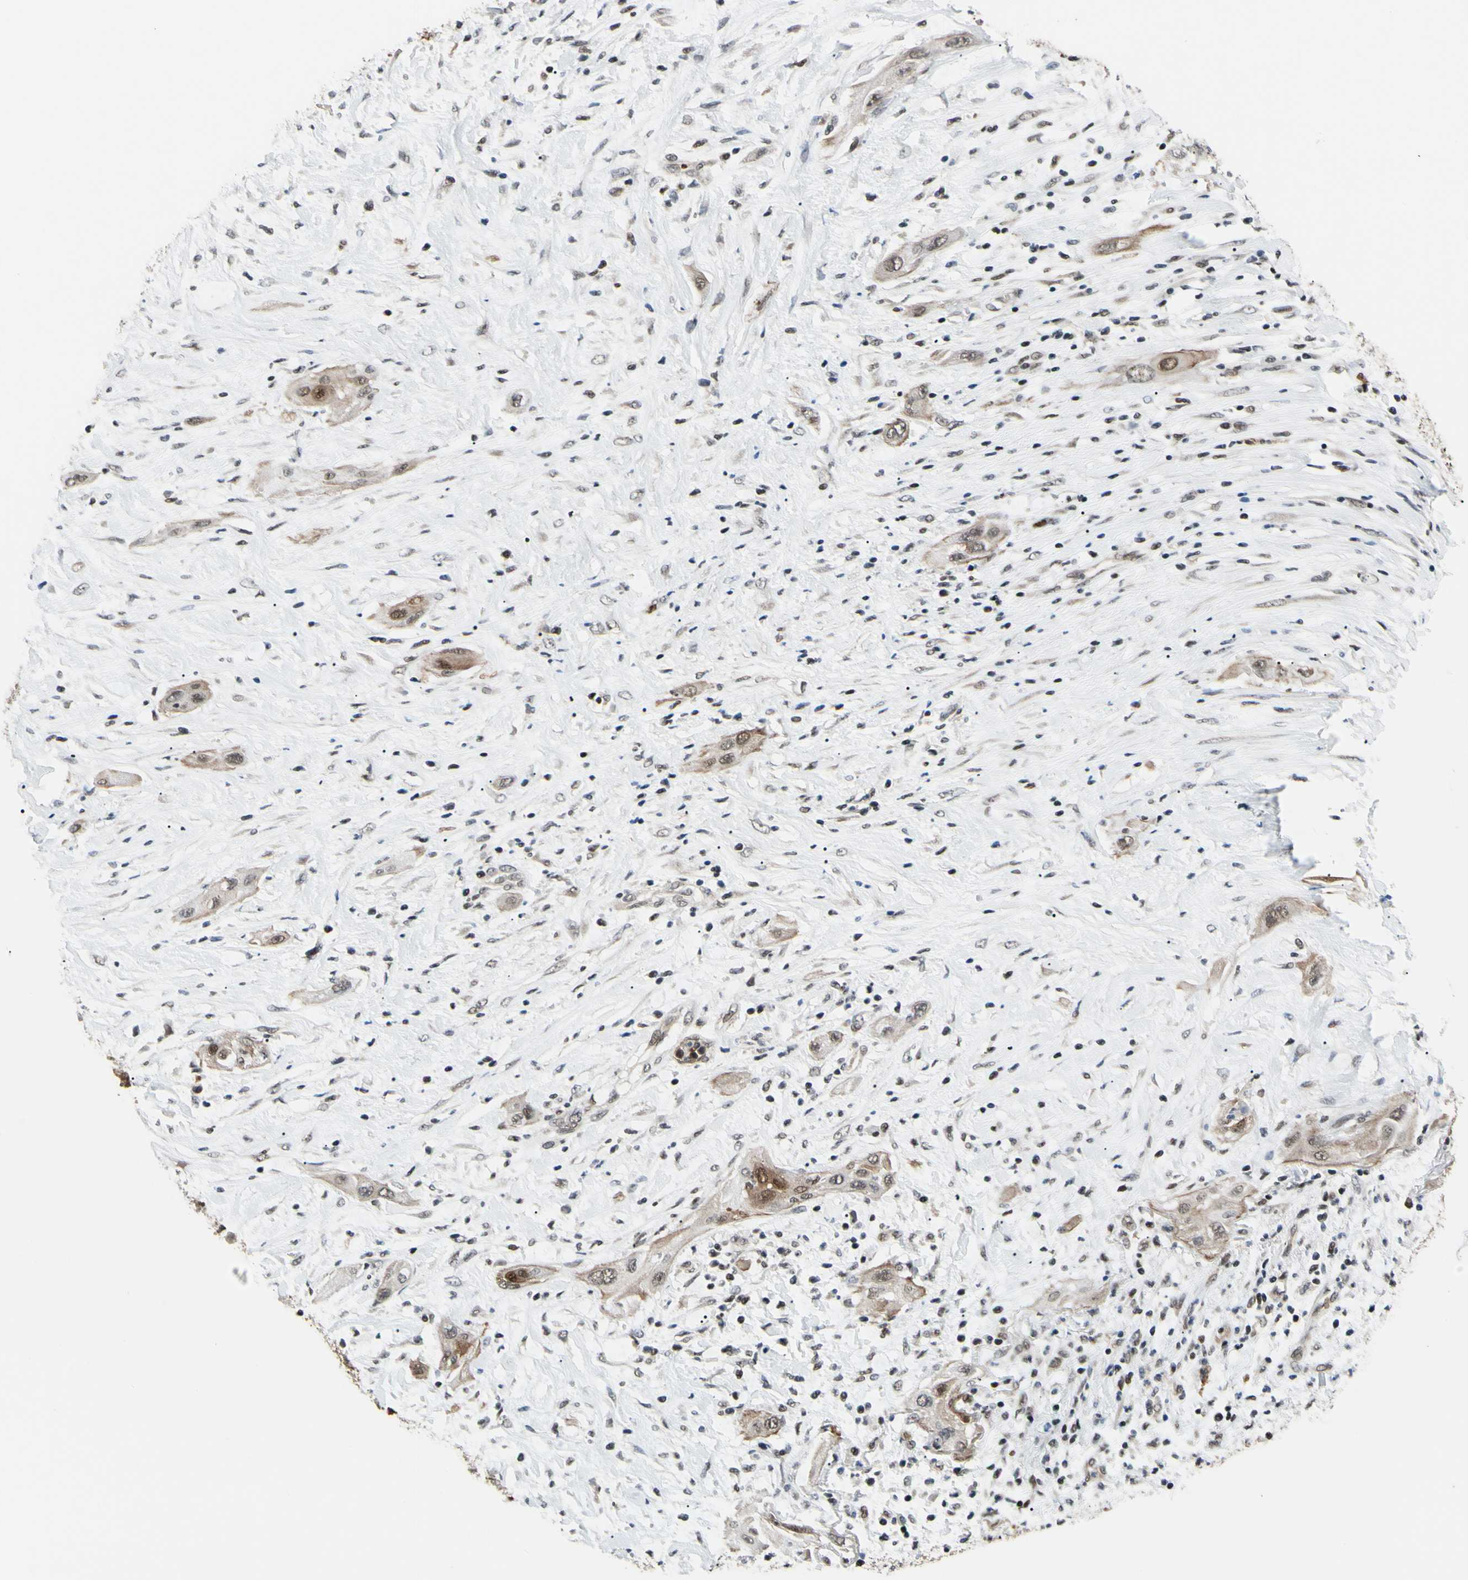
{"staining": {"intensity": "moderate", "quantity": "25%-75%", "location": "cytoplasmic/membranous,nuclear"}, "tissue": "lung cancer", "cell_type": "Tumor cells", "image_type": "cancer", "snomed": [{"axis": "morphology", "description": "Squamous cell carcinoma, NOS"}, {"axis": "topography", "description": "Lung"}], "caption": "Protein analysis of squamous cell carcinoma (lung) tissue exhibits moderate cytoplasmic/membranous and nuclear expression in approximately 25%-75% of tumor cells.", "gene": "THAP12", "patient": {"sex": "female", "age": 47}}